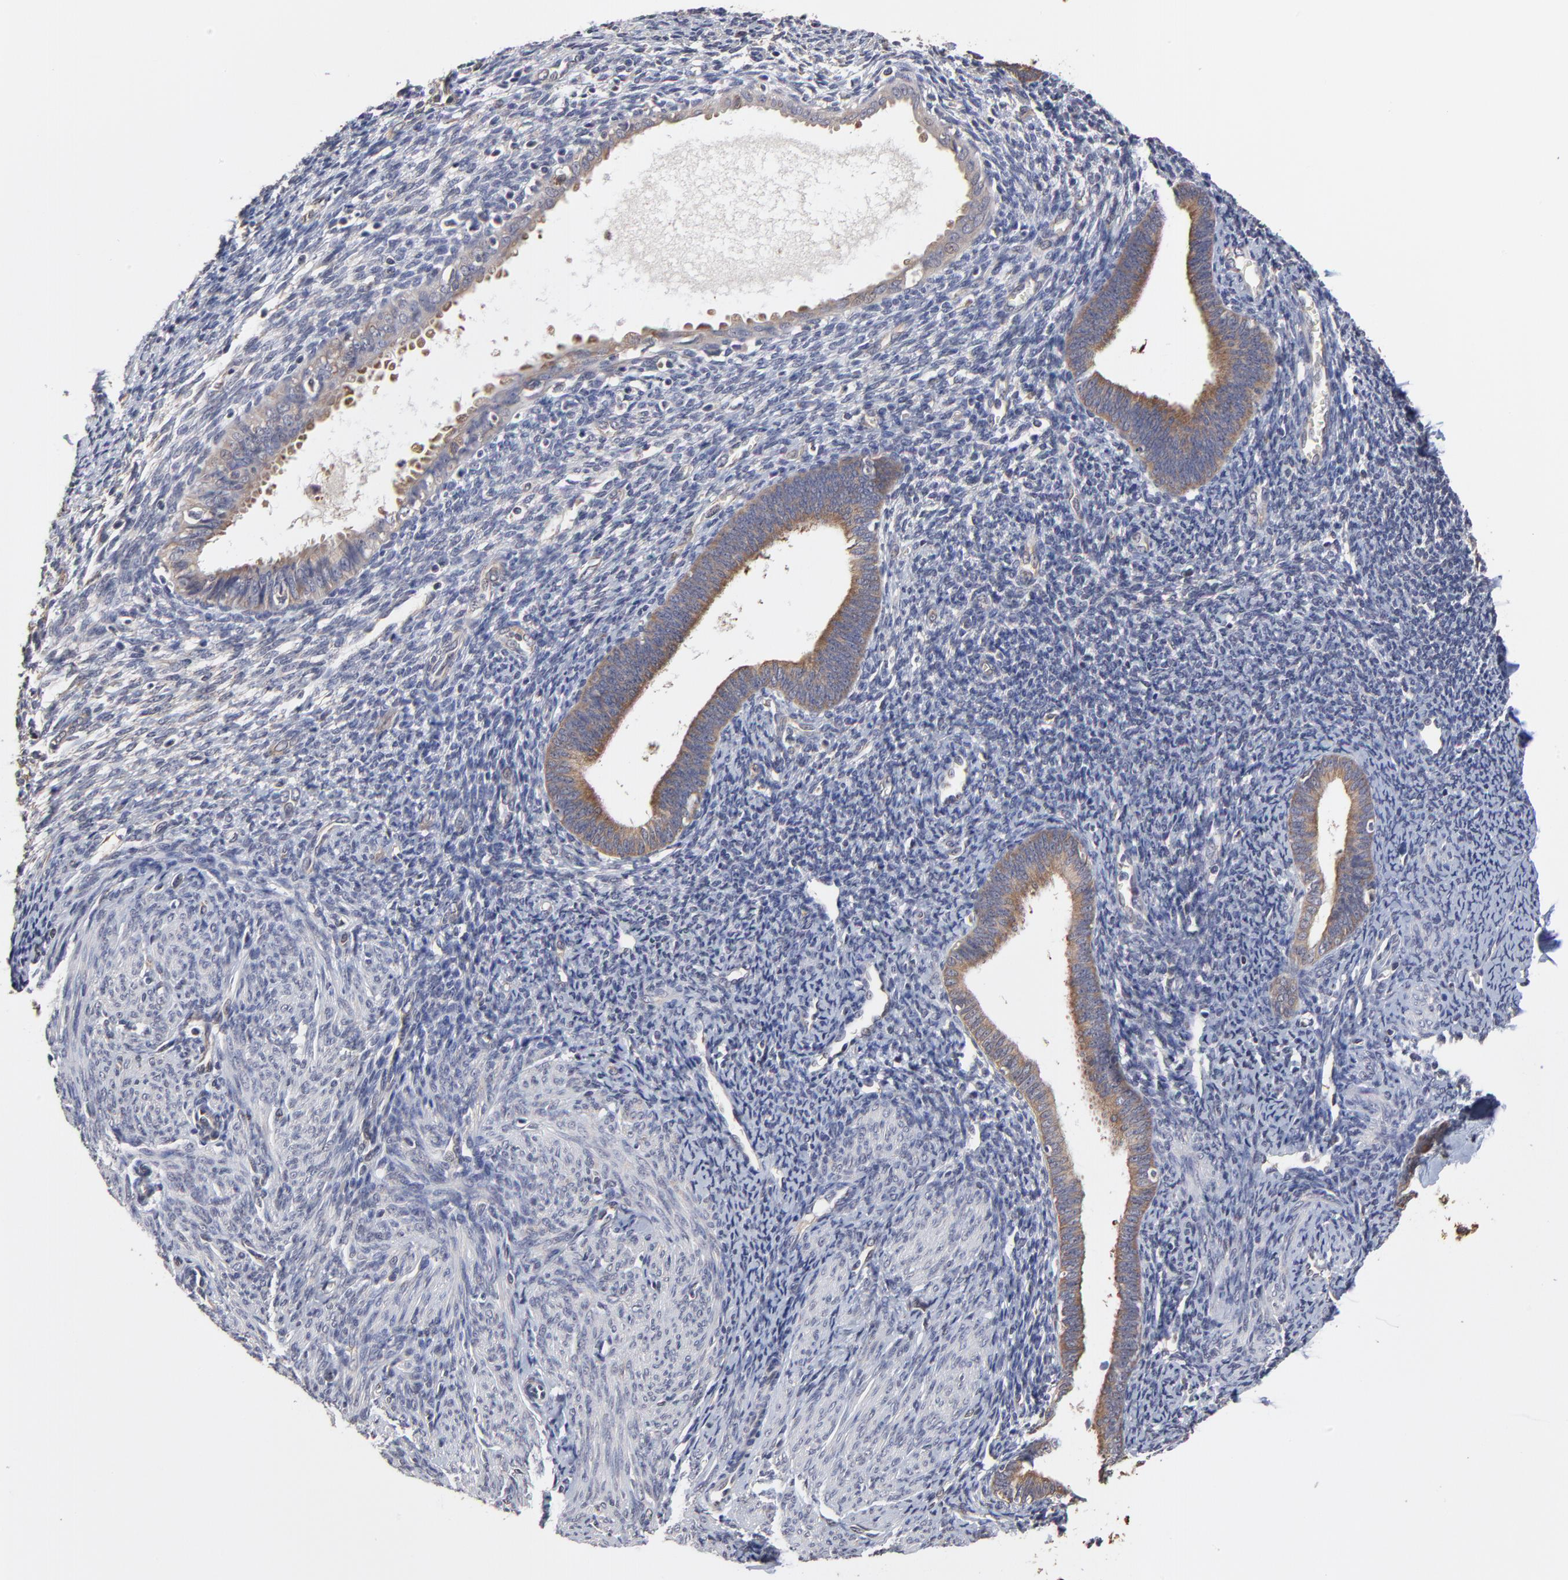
{"staining": {"intensity": "weak", "quantity": "<25%", "location": "cytoplasmic/membranous"}, "tissue": "endometrium", "cell_type": "Cells in endometrial stroma", "image_type": "normal", "snomed": [{"axis": "morphology", "description": "Normal tissue, NOS"}, {"axis": "topography", "description": "Smooth muscle"}, {"axis": "topography", "description": "Endometrium"}], "caption": "Immunohistochemistry (IHC) histopathology image of unremarkable endometrium stained for a protein (brown), which reveals no positivity in cells in endometrial stroma.", "gene": "CCT2", "patient": {"sex": "female", "age": 57}}